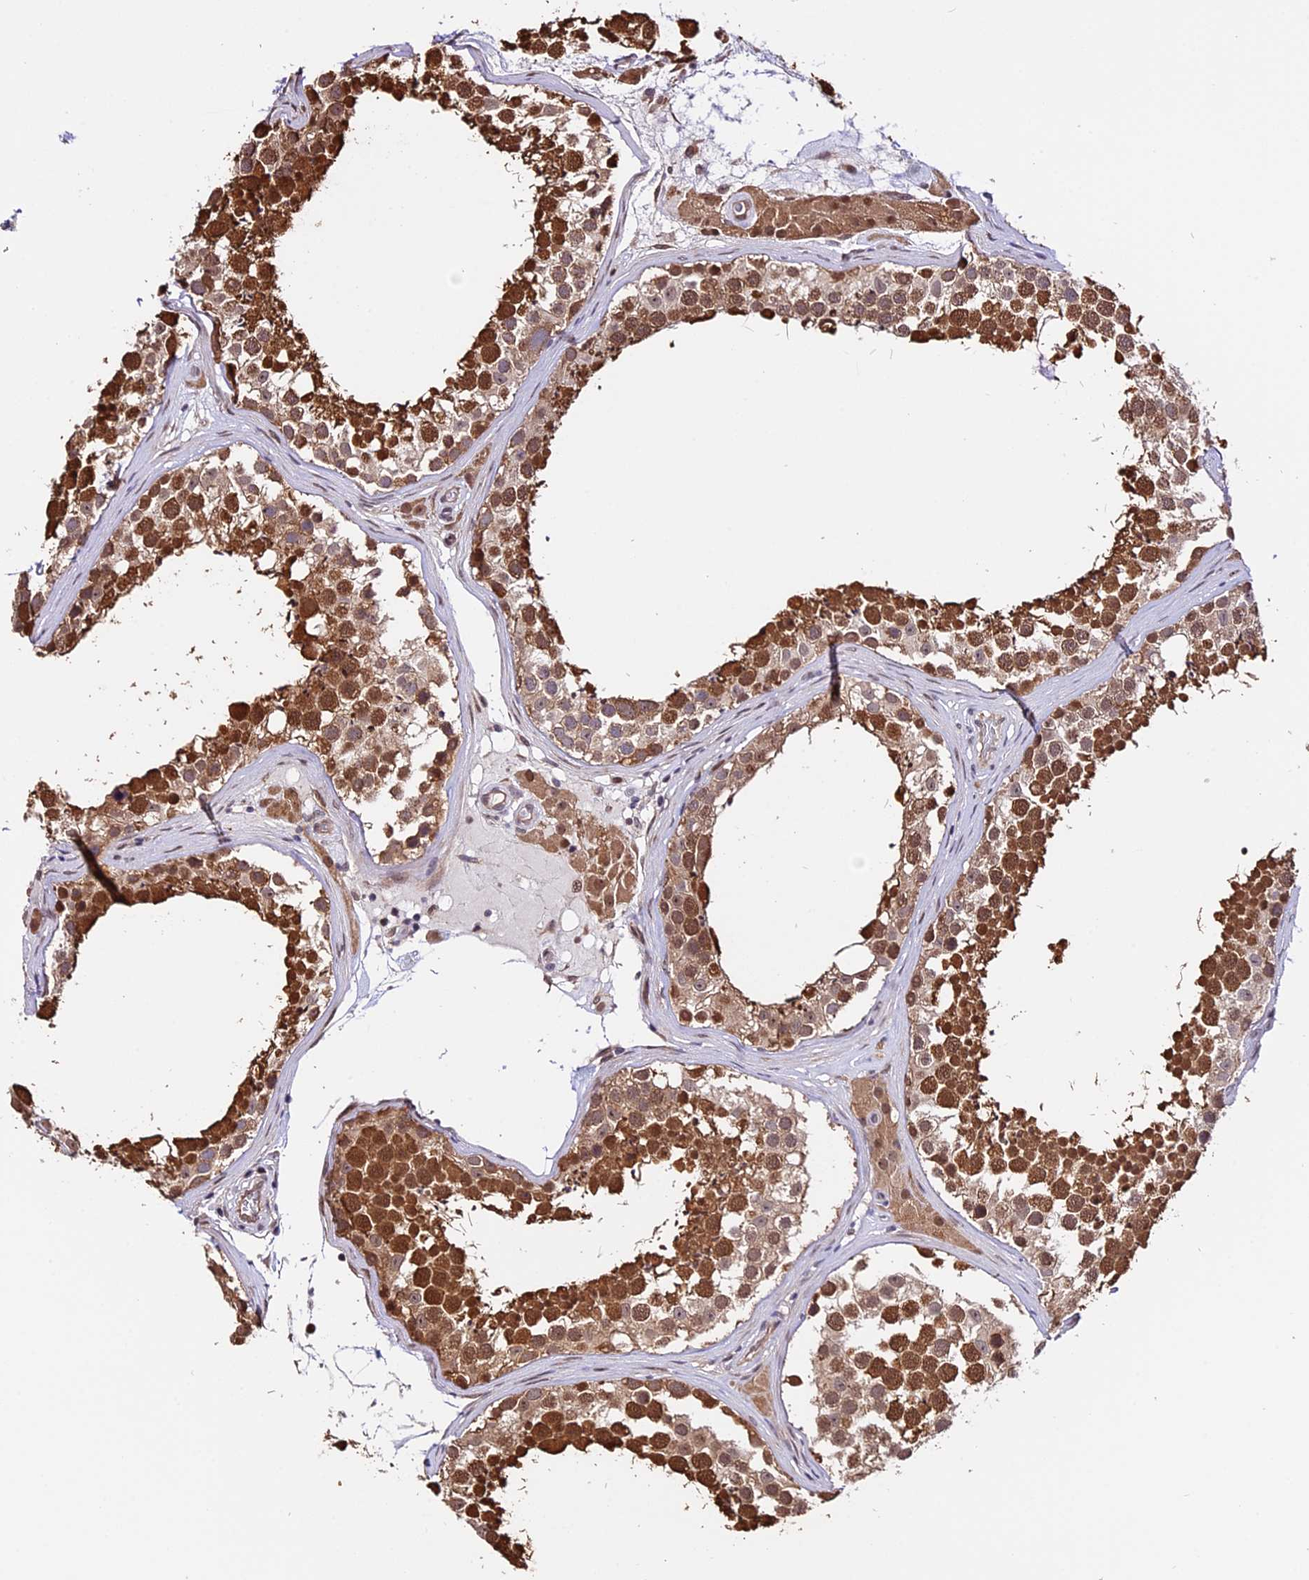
{"staining": {"intensity": "strong", "quantity": ">75%", "location": "cytoplasmic/membranous,nuclear"}, "tissue": "testis", "cell_type": "Cells in seminiferous ducts", "image_type": "normal", "snomed": [{"axis": "morphology", "description": "Normal tissue, NOS"}, {"axis": "topography", "description": "Testis"}], "caption": "DAB immunohistochemical staining of normal human testis displays strong cytoplasmic/membranous,nuclear protein staining in approximately >75% of cells in seminiferous ducts. (DAB (3,3'-diaminobenzidine) IHC, brown staining for protein, blue staining for nuclei).", "gene": "HERPUD1", "patient": {"sex": "male", "age": 46}}